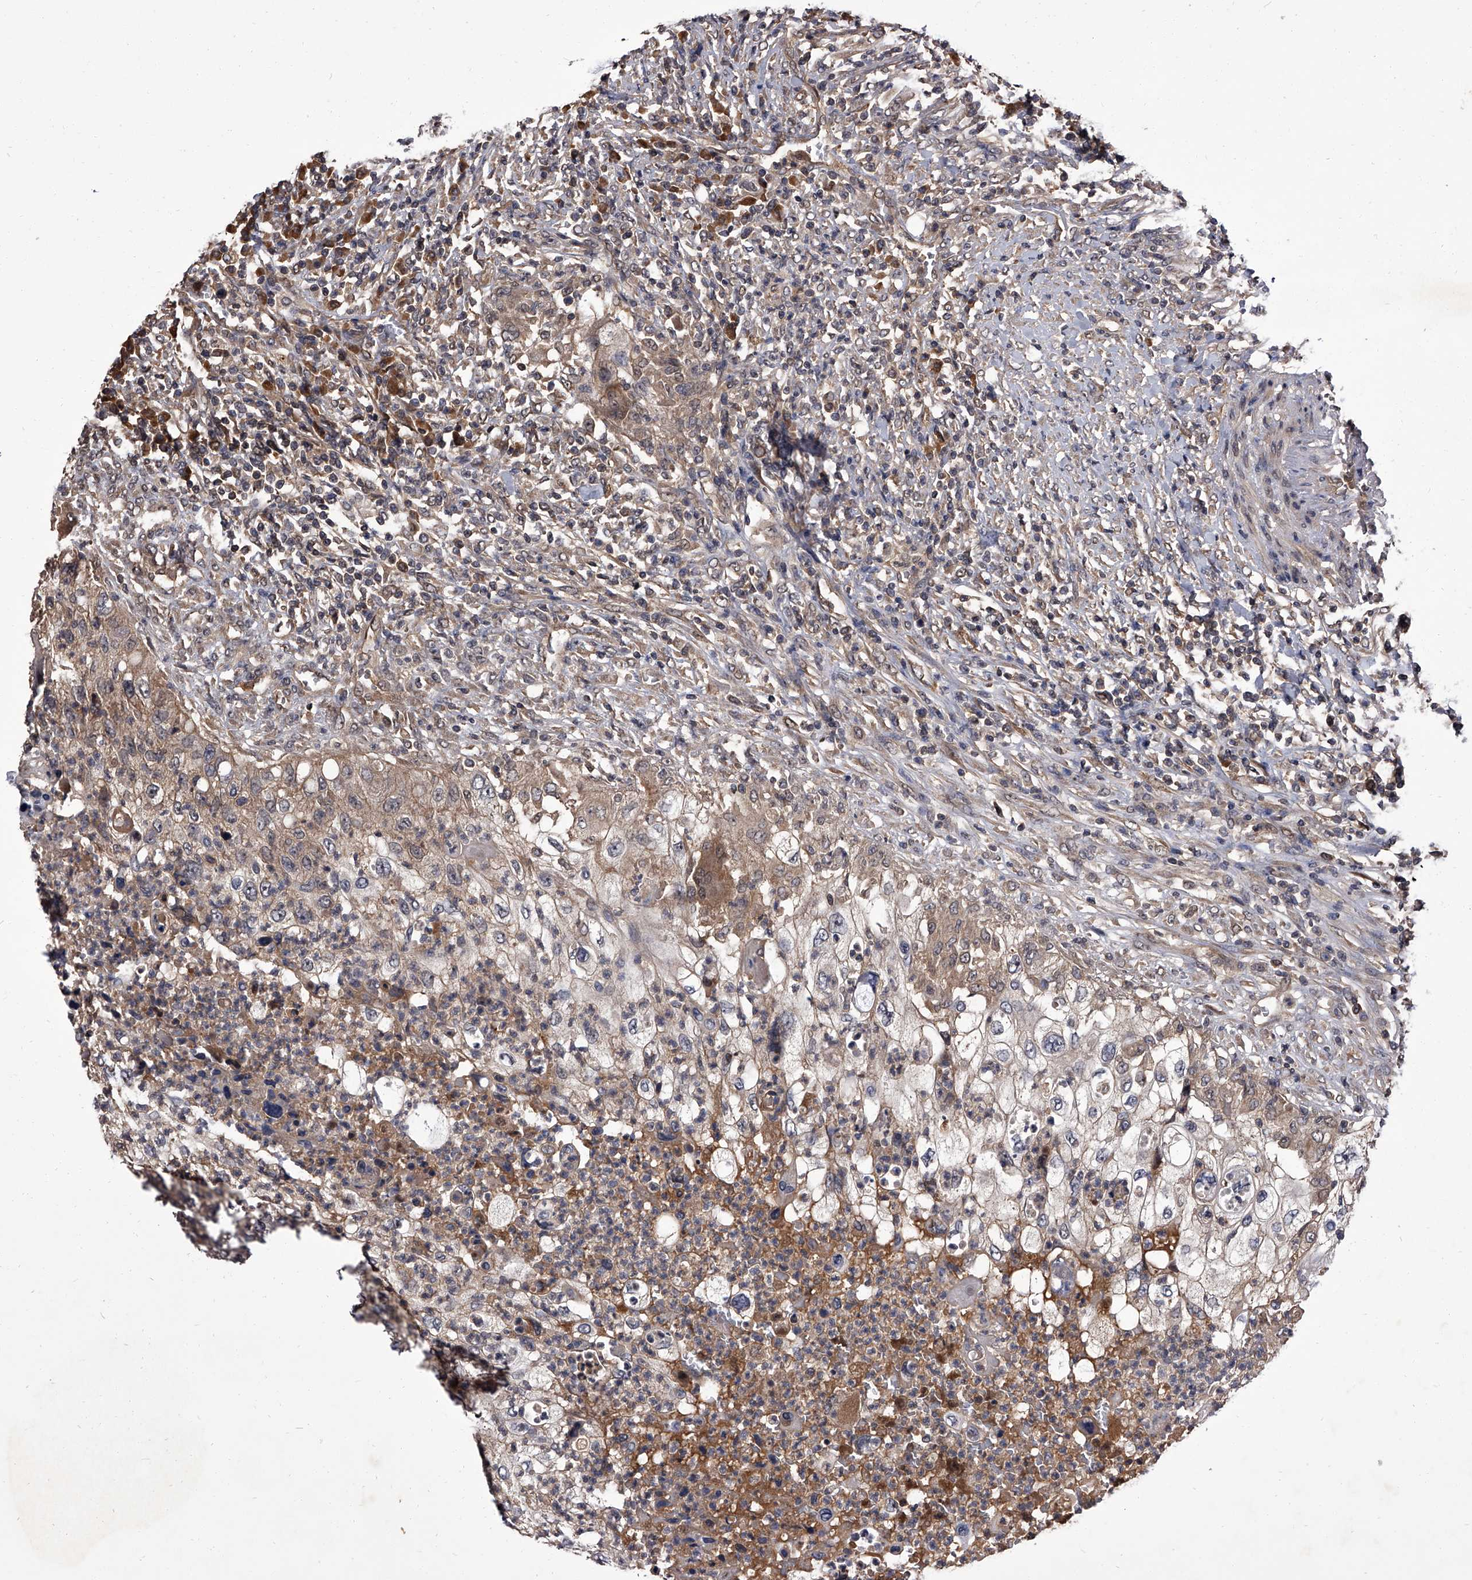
{"staining": {"intensity": "weak", "quantity": "<25%", "location": "cytoplasmic/membranous"}, "tissue": "urothelial cancer", "cell_type": "Tumor cells", "image_type": "cancer", "snomed": [{"axis": "morphology", "description": "Urothelial carcinoma, High grade"}, {"axis": "topography", "description": "Urinary bladder"}], "caption": "A high-resolution photomicrograph shows immunohistochemistry staining of urothelial cancer, which reveals no significant expression in tumor cells.", "gene": "SLC18B1", "patient": {"sex": "female", "age": 60}}